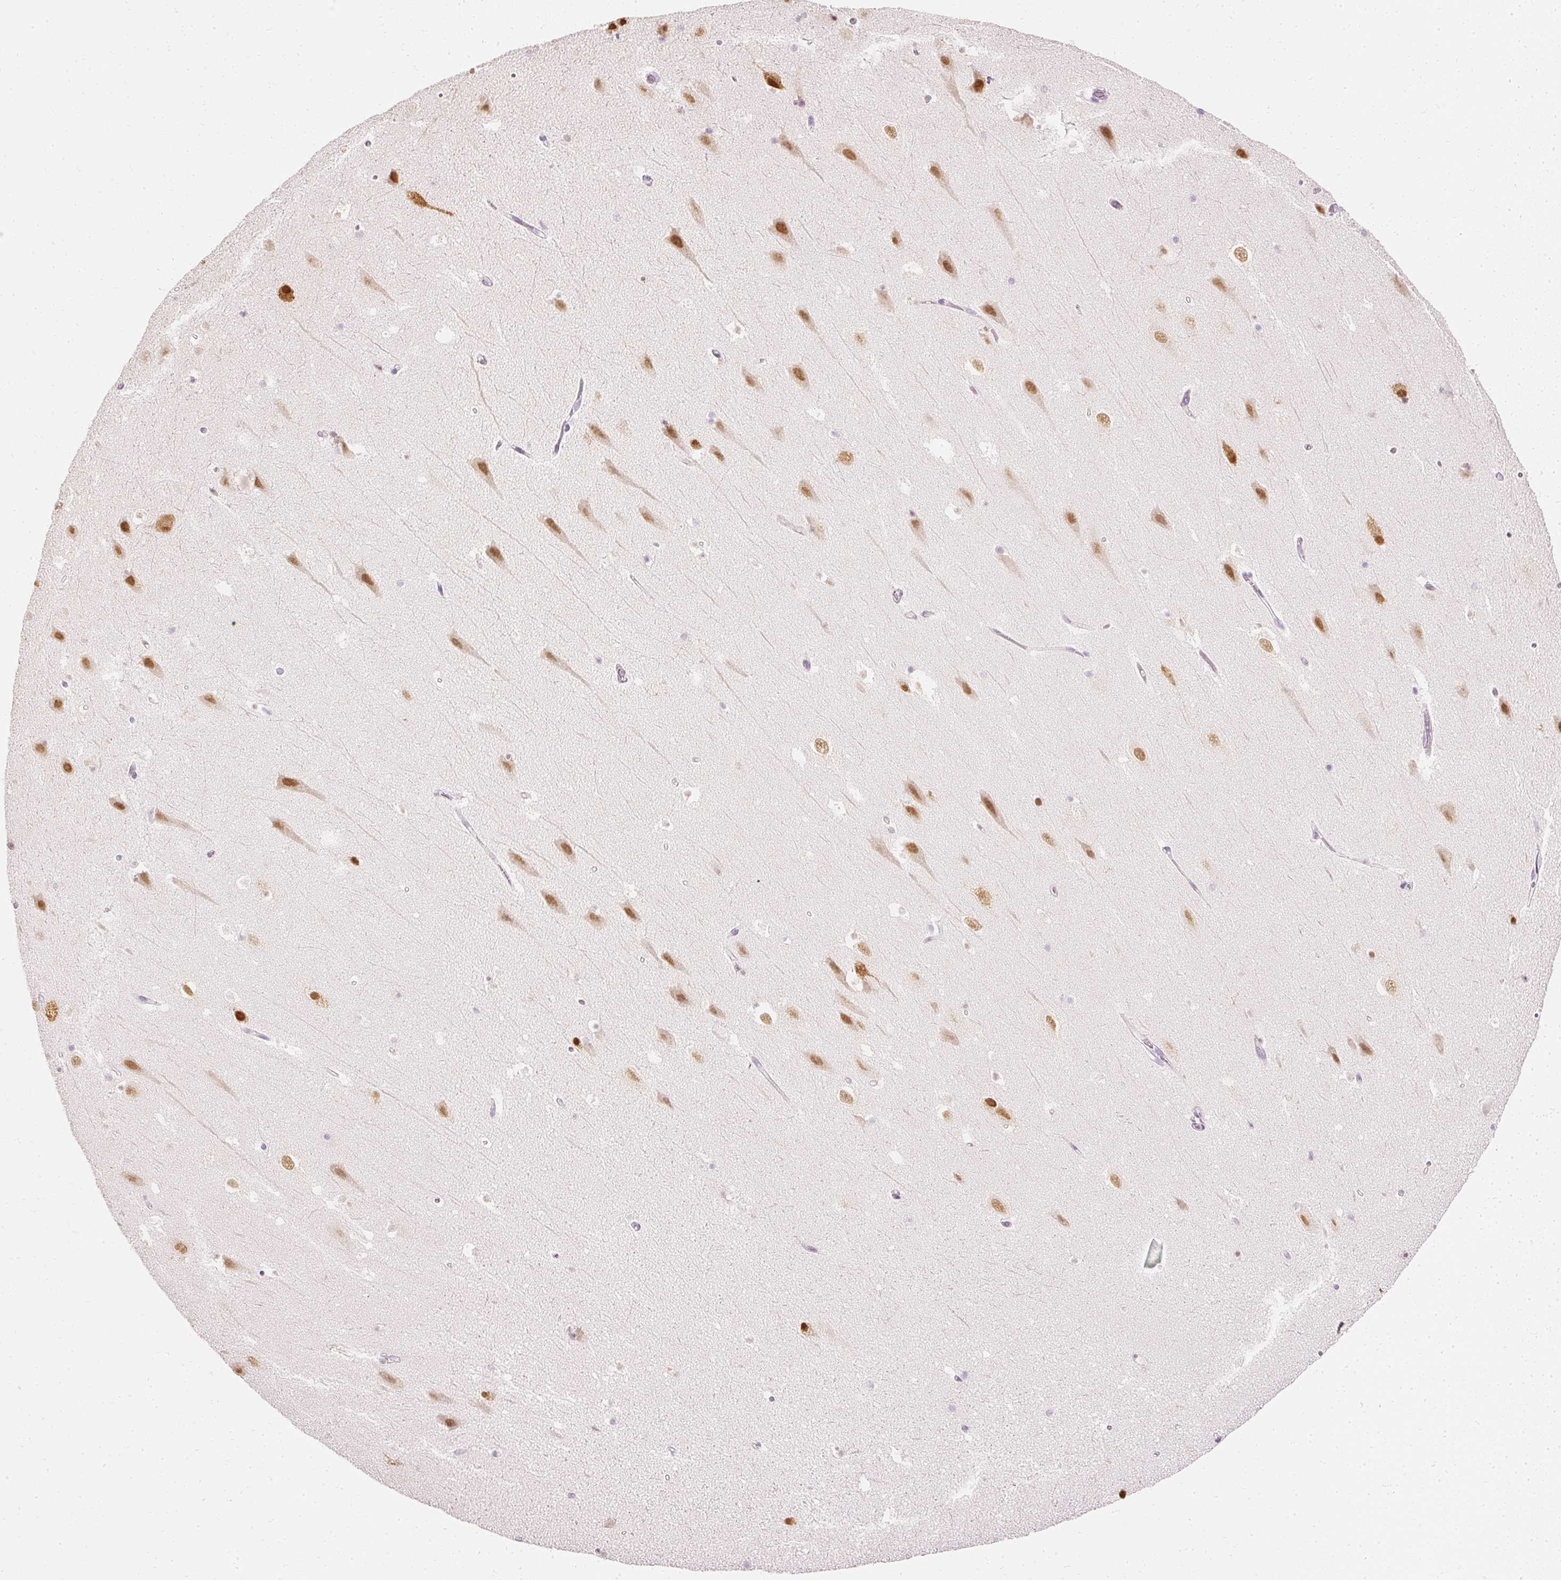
{"staining": {"intensity": "negative", "quantity": "none", "location": "none"}, "tissue": "hippocampus", "cell_type": "Glial cells", "image_type": "normal", "snomed": [{"axis": "morphology", "description": "Normal tissue, NOS"}, {"axis": "topography", "description": "Hippocampus"}], "caption": "The immunohistochemistry histopathology image has no significant staining in glial cells of hippocampus. Nuclei are stained in blue.", "gene": "ELAVL3", "patient": {"sex": "male", "age": 37}}